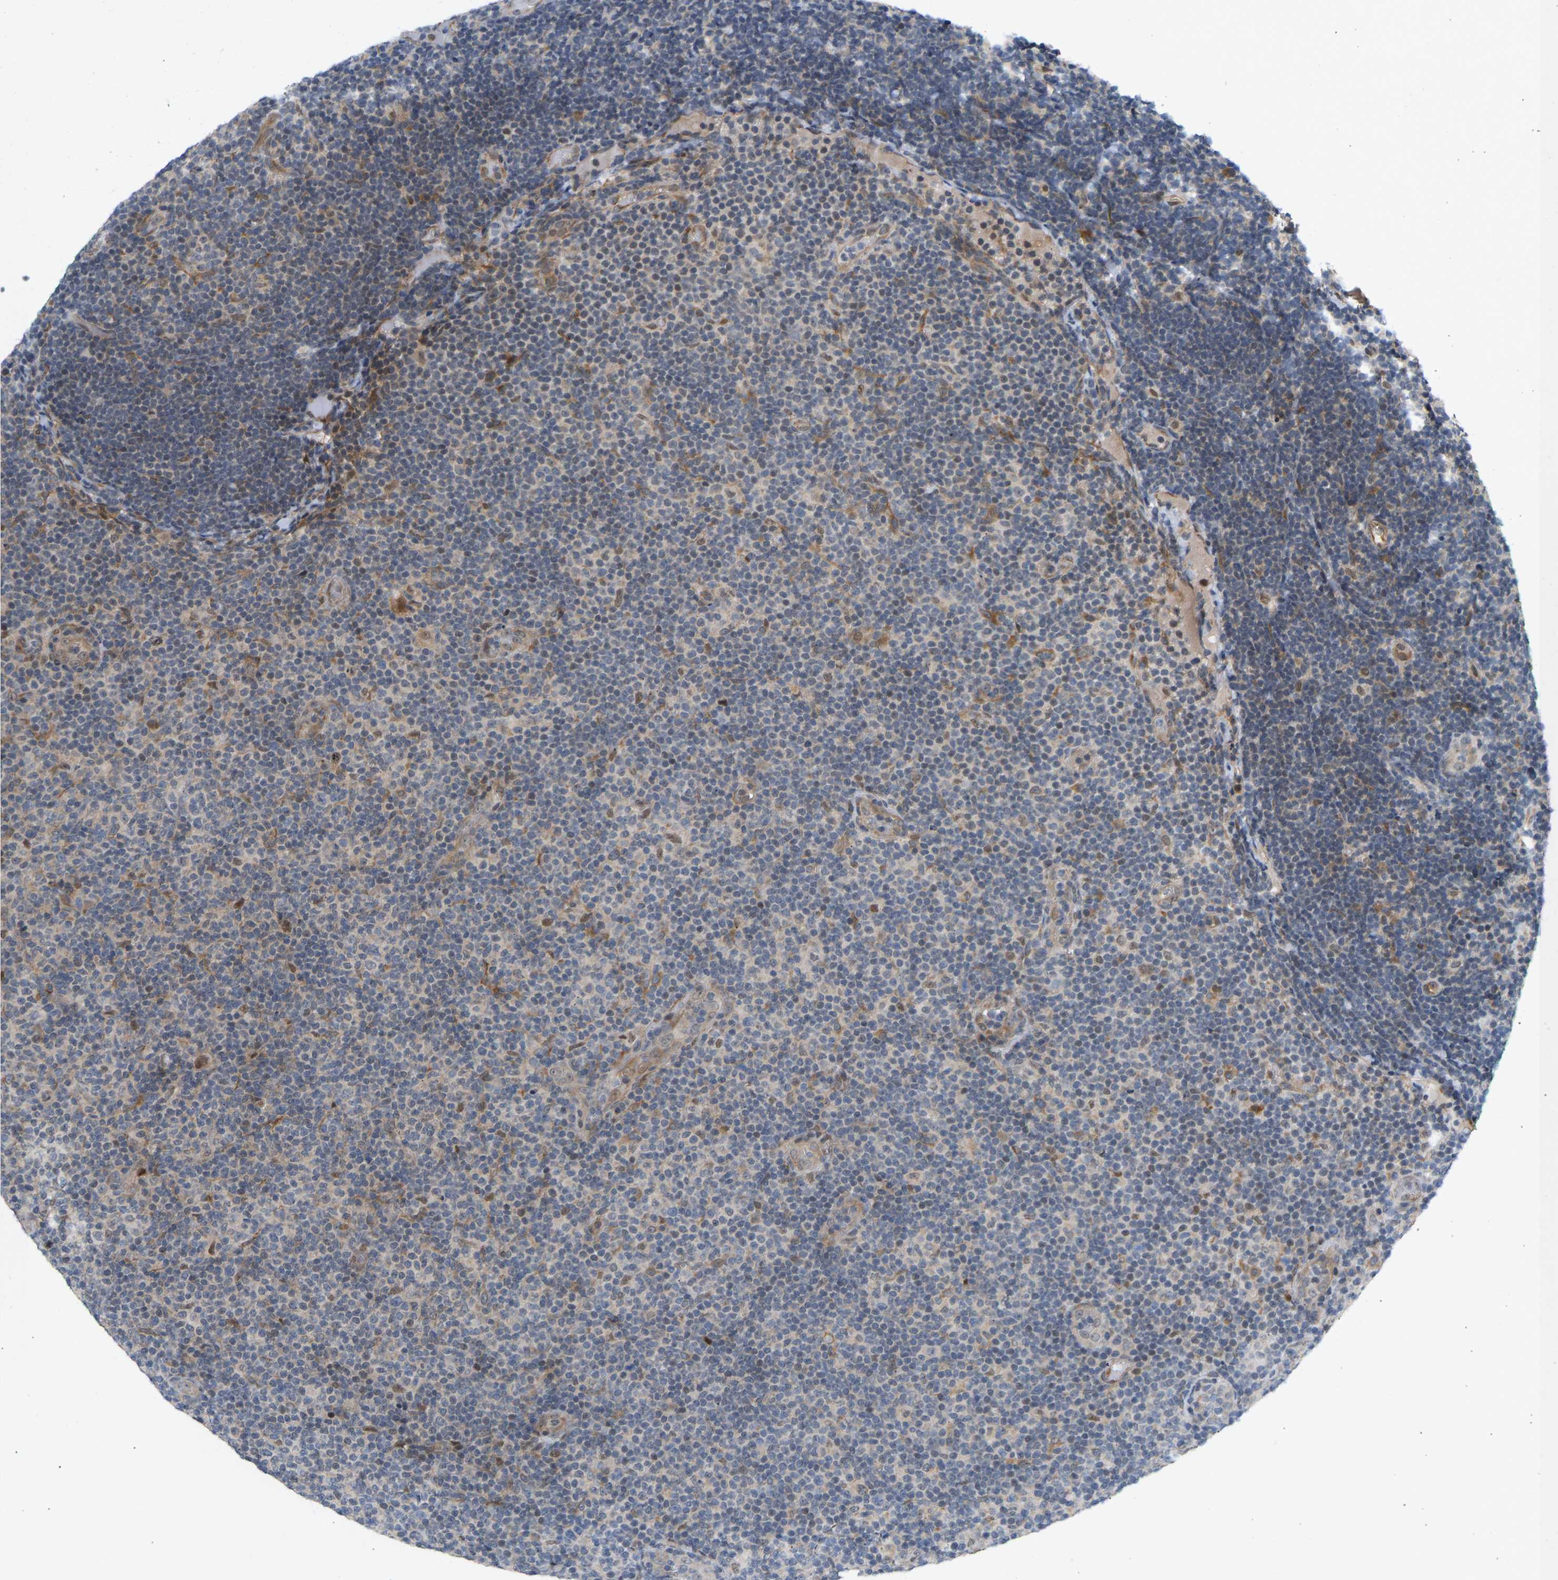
{"staining": {"intensity": "weak", "quantity": "<25%", "location": "cytoplasmic/membranous,nuclear"}, "tissue": "lymphoma", "cell_type": "Tumor cells", "image_type": "cancer", "snomed": [{"axis": "morphology", "description": "Malignant lymphoma, non-Hodgkin's type, Low grade"}, {"axis": "topography", "description": "Lymph node"}], "caption": "IHC histopathology image of lymphoma stained for a protein (brown), which displays no staining in tumor cells.", "gene": "BAG1", "patient": {"sex": "male", "age": 83}}